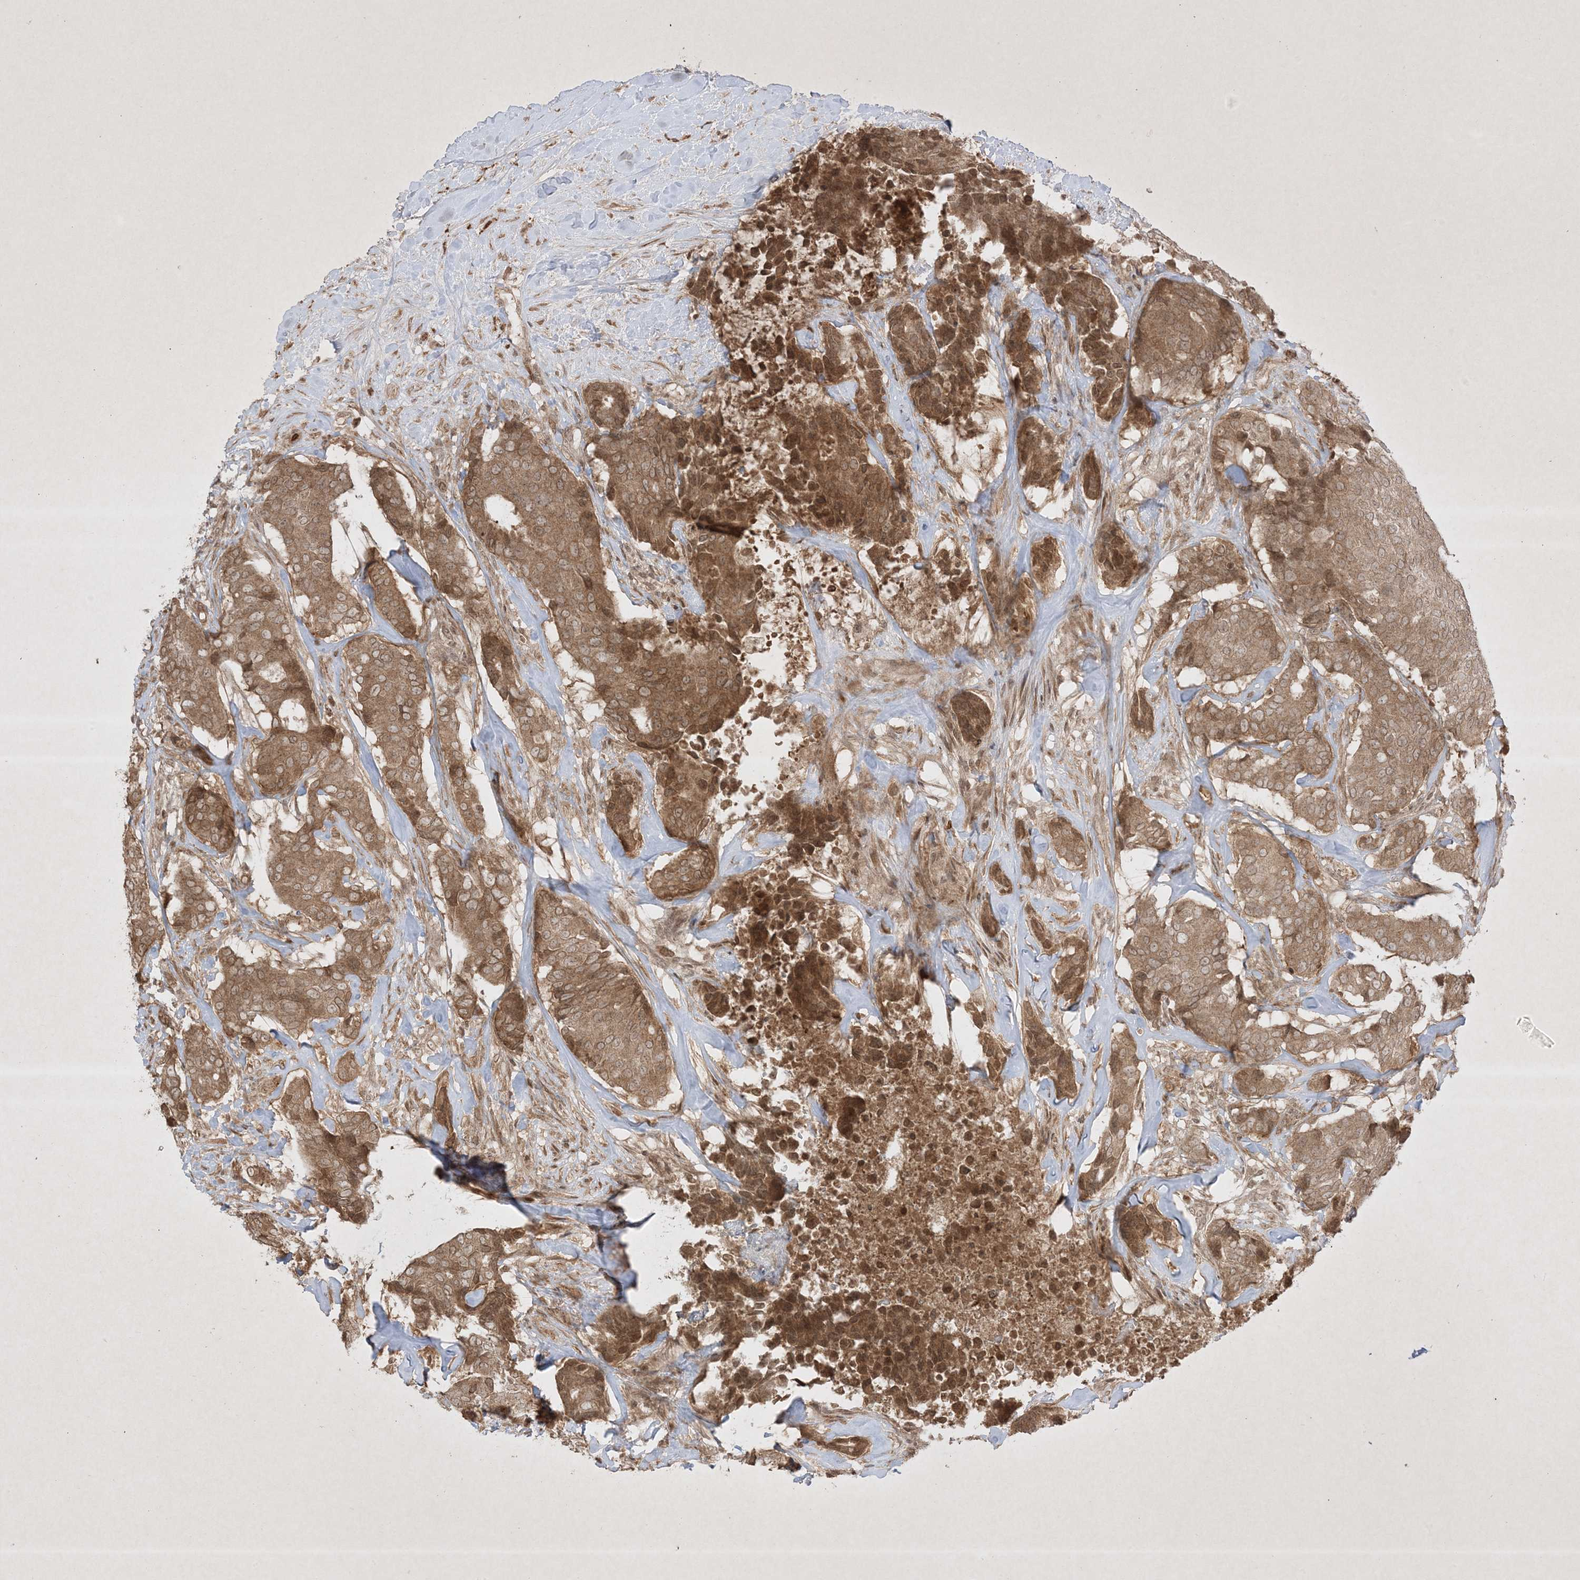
{"staining": {"intensity": "moderate", "quantity": ">75%", "location": "cytoplasmic/membranous"}, "tissue": "breast cancer", "cell_type": "Tumor cells", "image_type": "cancer", "snomed": [{"axis": "morphology", "description": "Duct carcinoma"}, {"axis": "topography", "description": "Breast"}], "caption": "High-power microscopy captured an IHC histopathology image of infiltrating ductal carcinoma (breast), revealing moderate cytoplasmic/membranous staining in approximately >75% of tumor cells.", "gene": "PTK6", "patient": {"sex": "female", "age": 75}}